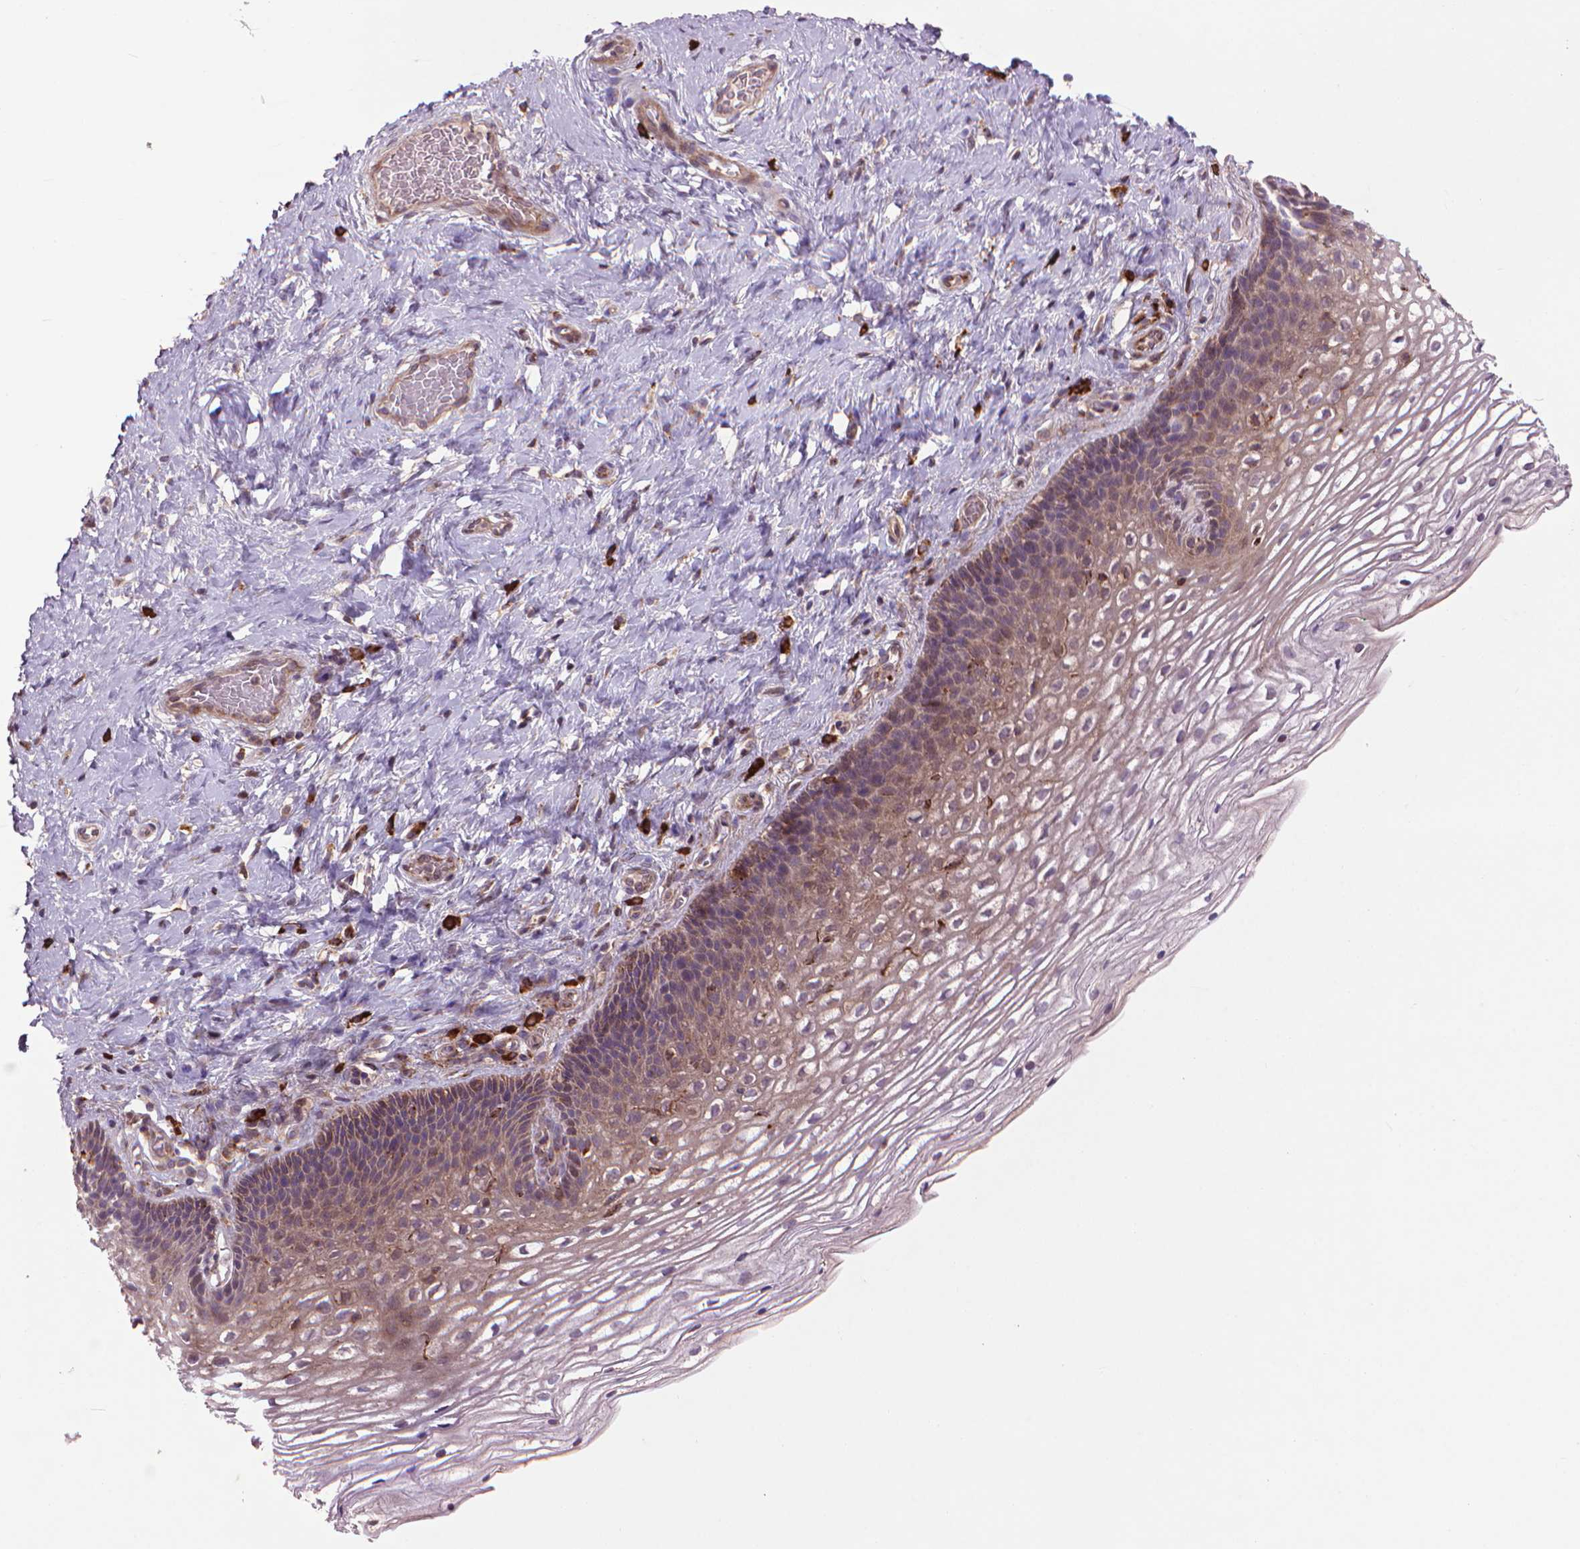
{"staining": {"intensity": "moderate", "quantity": ">75%", "location": "cytoplasmic/membranous"}, "tissue": "cervix", "cell_type": "Glandular cells", "image_type": "normal", "snomed": [{"axis": "morphology", "description": "Normal tissue, NOS"}, {"axis": "topography", "description": "Cervix"}], "caption": "Cervix stained for a protein (brown) reveals moderate cytoplasmic/membranous positive staining in approximately >75% of glandular cells.", "gene": "MYH14", "patient": {"sex": "female", "age": 34}}